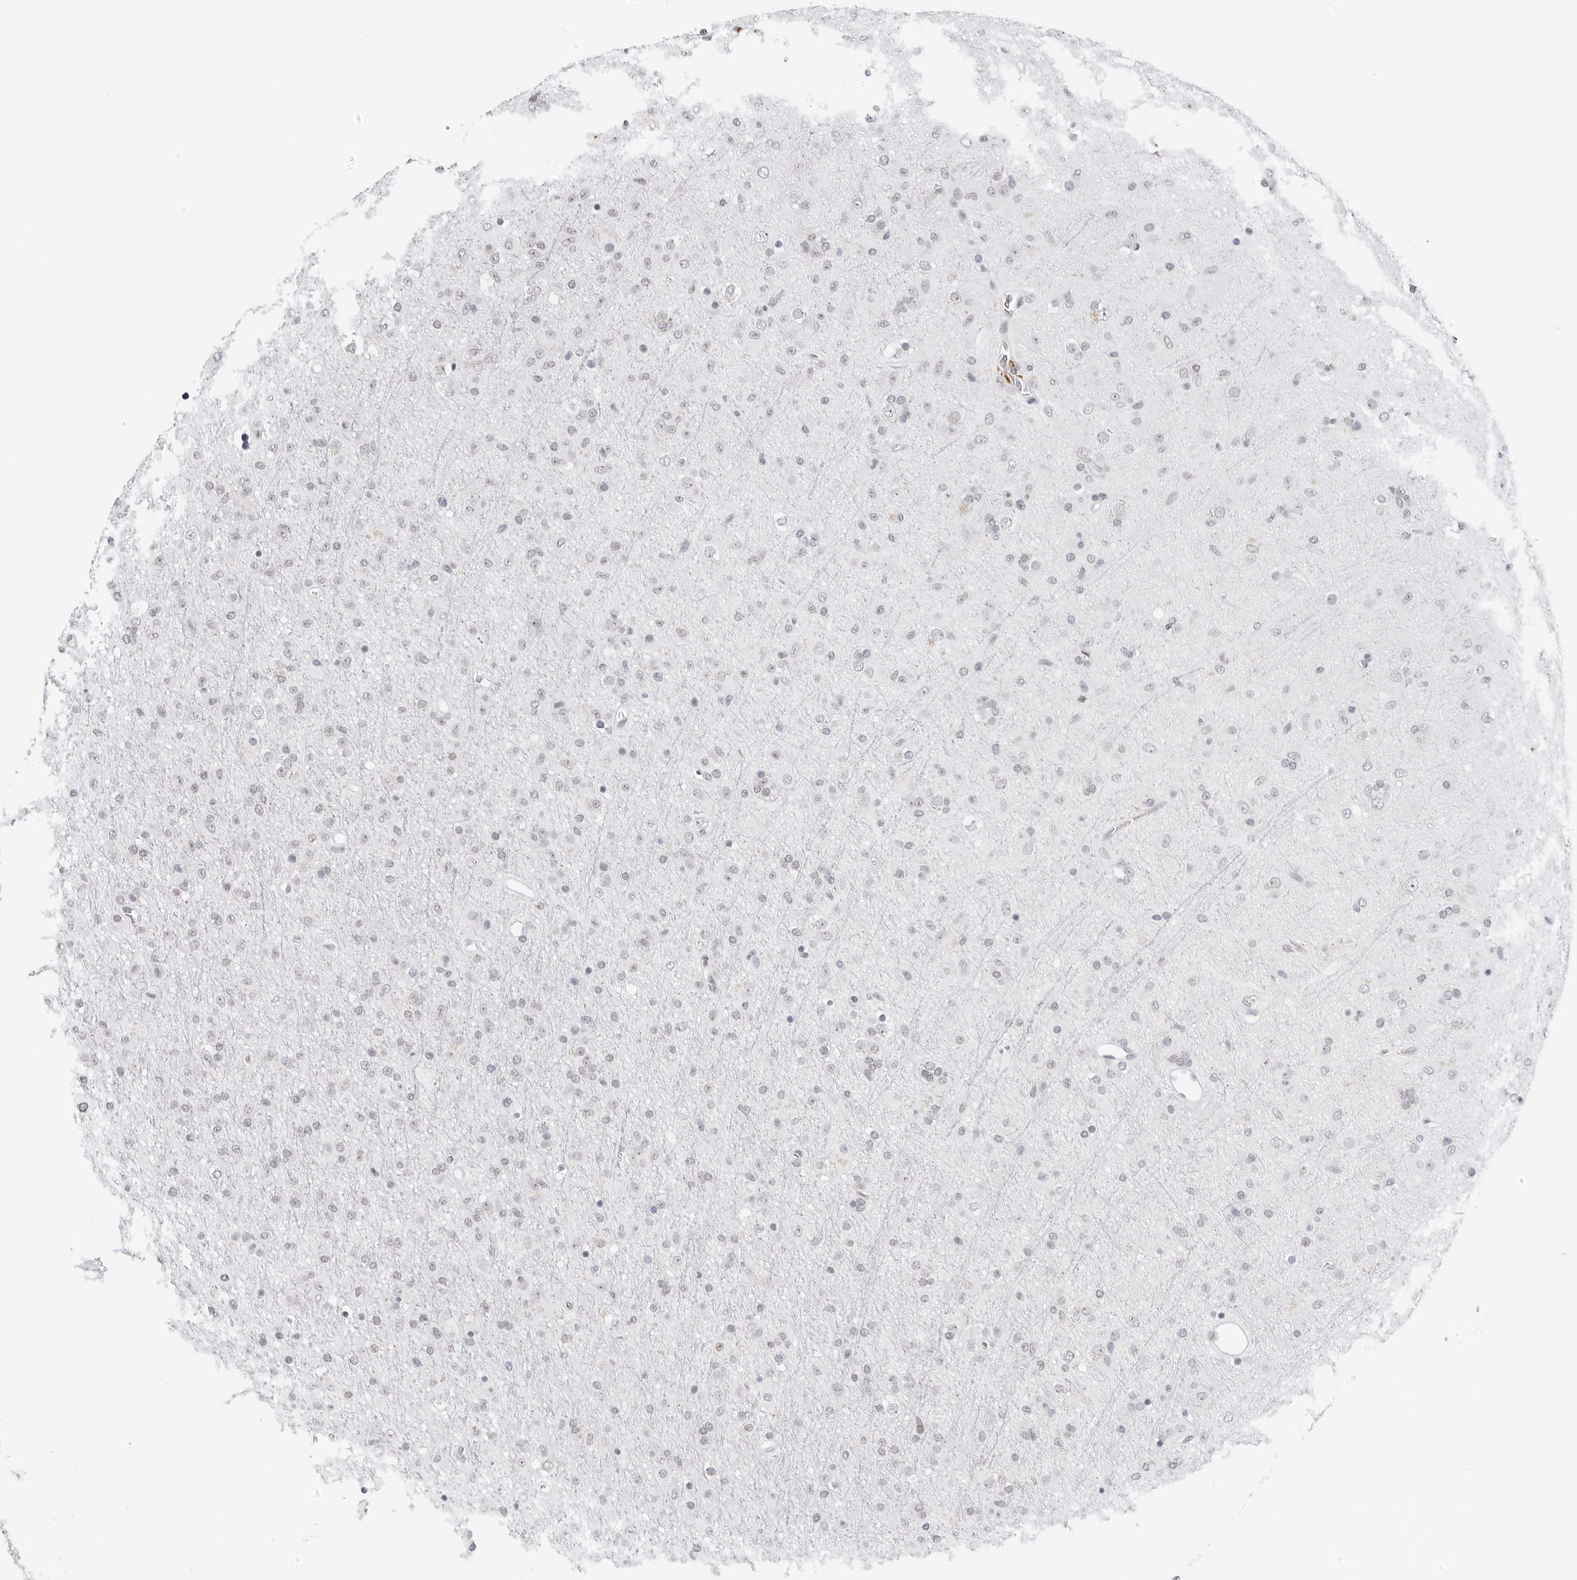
{"staining": {"intensity": "negative", "quantity": "none", "location": "none"}, "tissue": "glioma", "cell_type": "Tumor cells", "image_type": "cancer", "snomed": [{"axis": "morphology", "description": "Glioma, malignant, Low grade"}, {"axis": "topography", "description": "Brain"}], "caption": "High power microscopy photomicrograph of an immunohistochemistry (IHC) histopathology image of glioma, revealing no significant positivity in tumor cells.", "gene": "MSH6", "patient": {"sex": "male", "age": 65}}